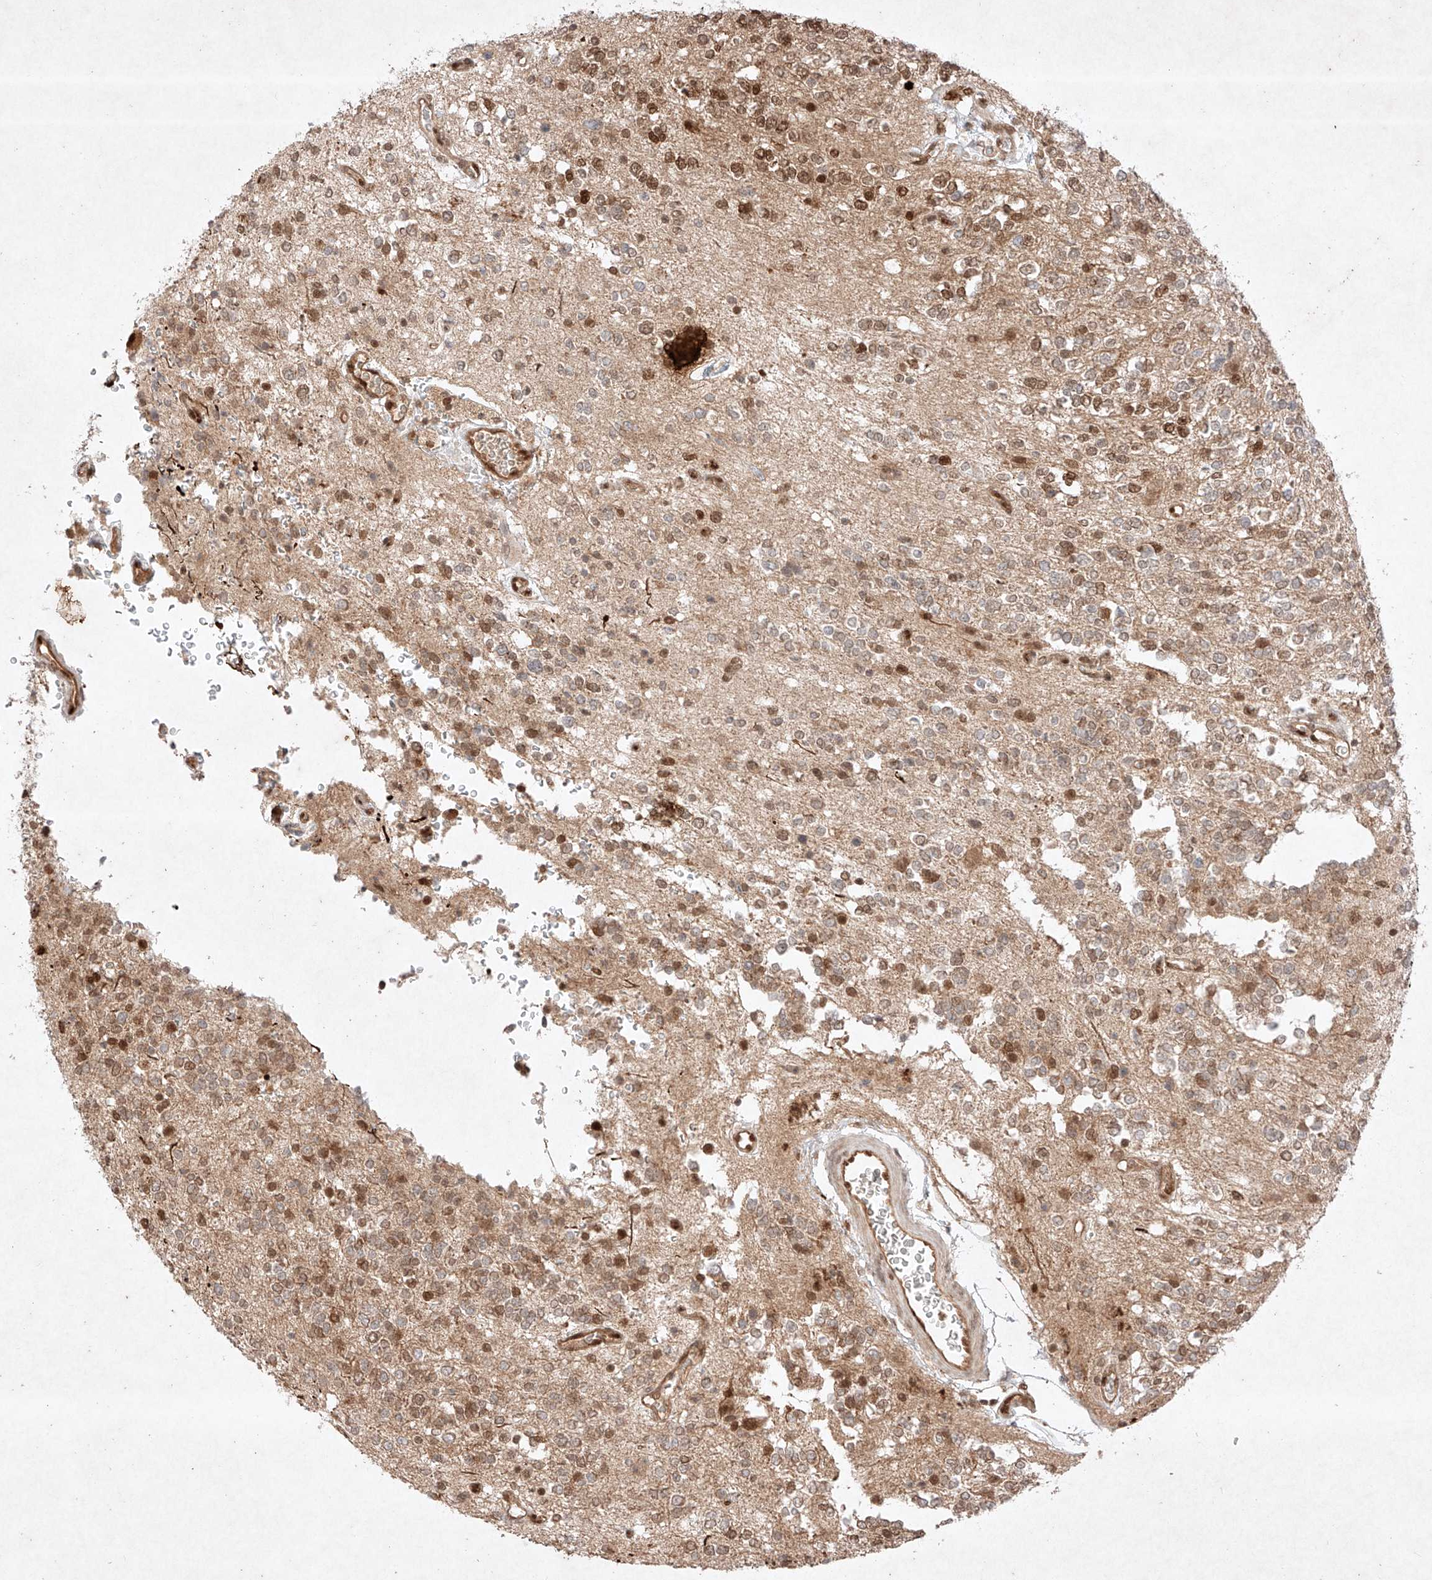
{"staining": {"intensity": "moderate", "quantity": "25%-75%", "location": "nuclear"}, "tissue": "glioma", "cell_type": "Tumor cells", "image_type": "cancer", "snomed": [{"axis": "morphology", "description": "Glioma, malignant, High grade"}, {"axis": "topography", "description": "Brain"}], "caption": "Moderate nuclear staining for a protein is identified in approximately 25%-75% of tumor cells of malignant high-grade glioma using IHC.", "gene": "RNF31", "patient": {"sex": "male", "age": 34}}